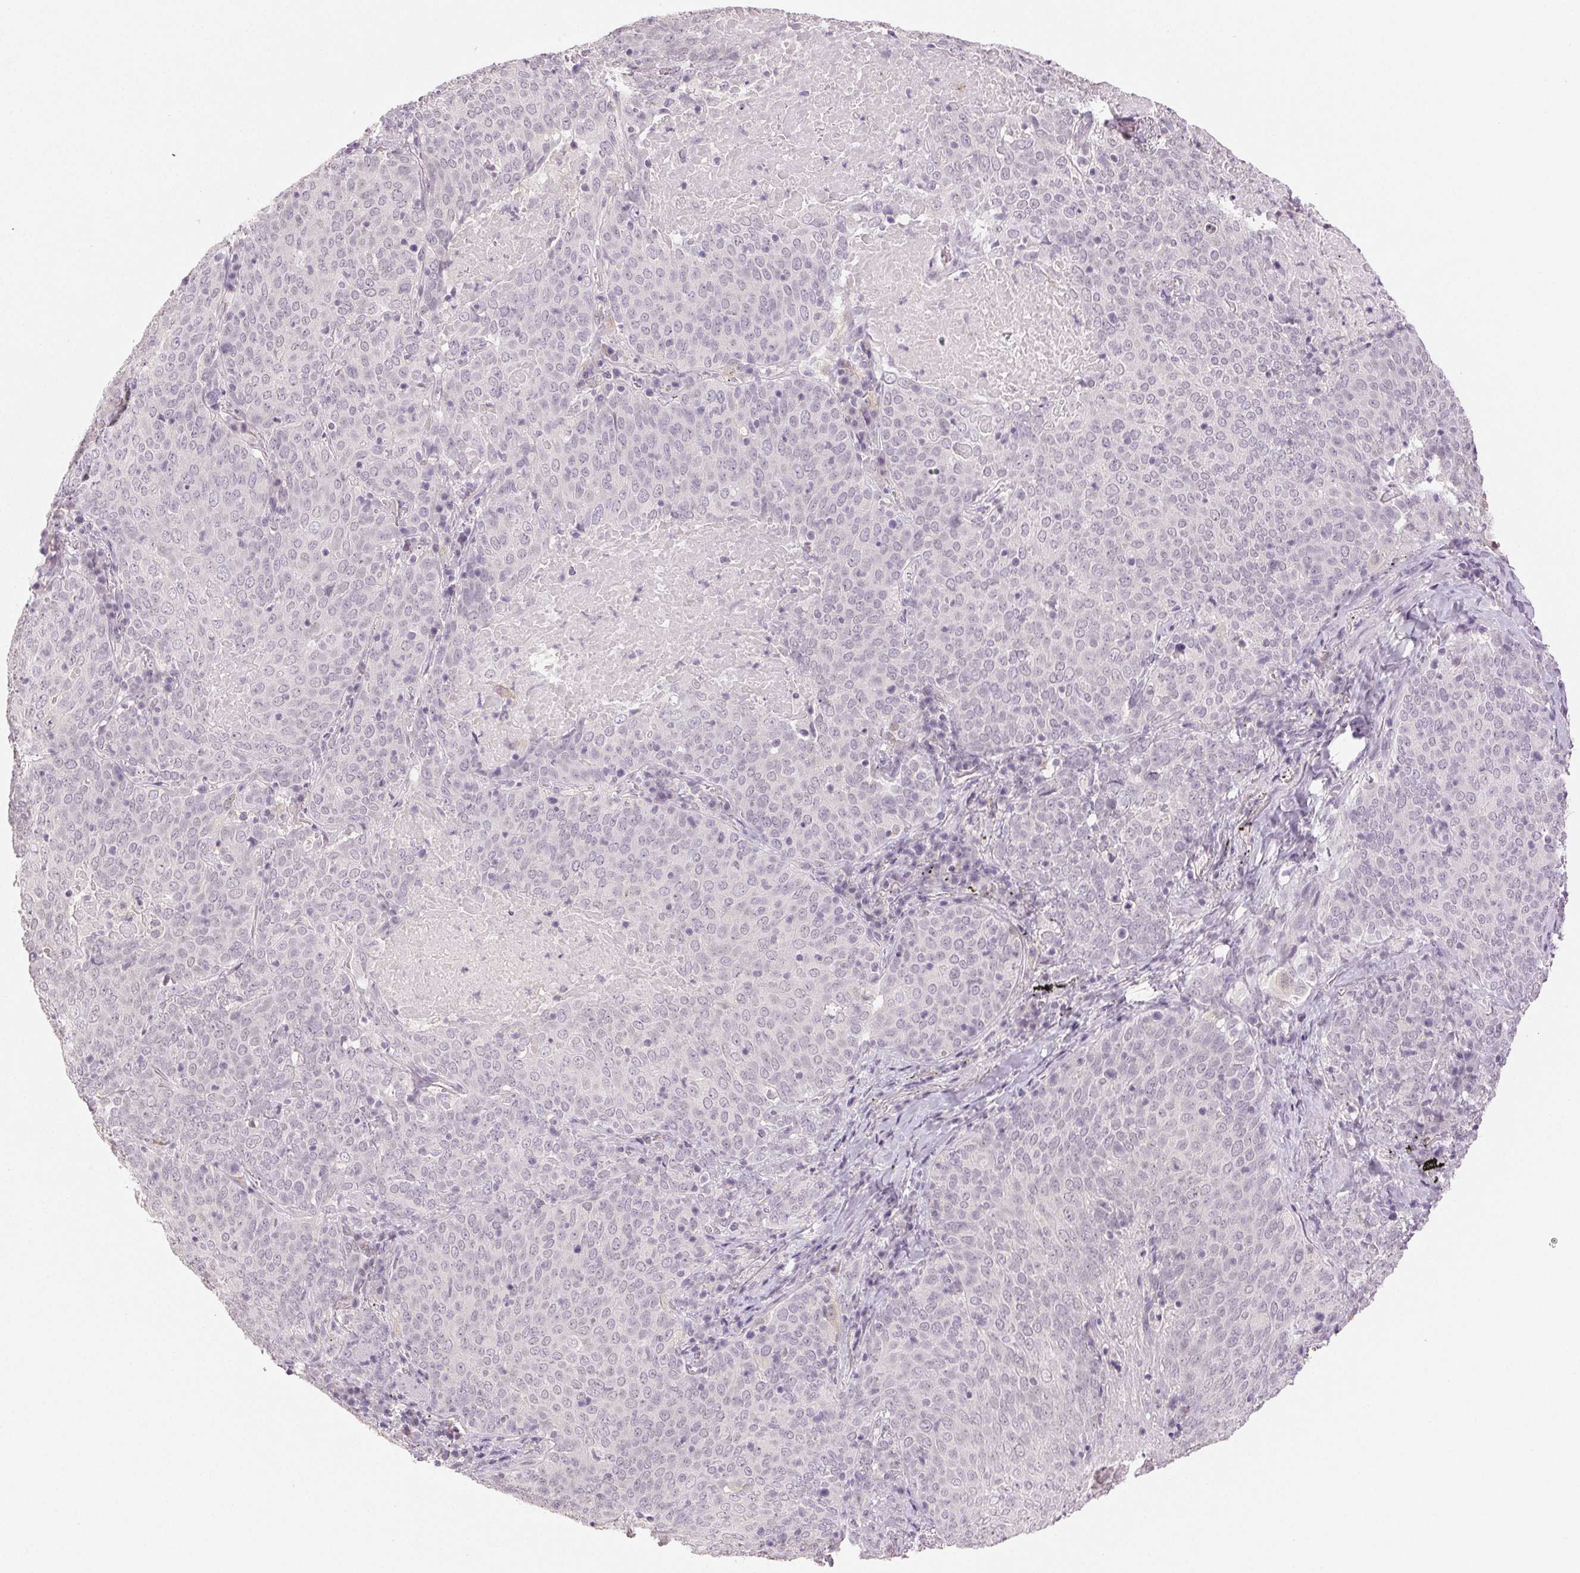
{"staining": {"intensity": "negative", "quantity": "none", "location": "none"}, "tissue": "lung cancer", "cell_type": "Tumor cells", "image_type": "cancer", "snomed": [{"axis": "morphology", "description": "Squamous cell carcinoma, NOS"}, {"axis": "topography", "description": "Lung"}], "caption": "Immunohistochemistry (IHC) photomicrograph of squamous cell carcinoma (lung) stained for a protein (brown), which exhibits no expression in tumor cells.", "gene": "MAP1LC3A", "patient": {"sex": "male", "age": 82}}